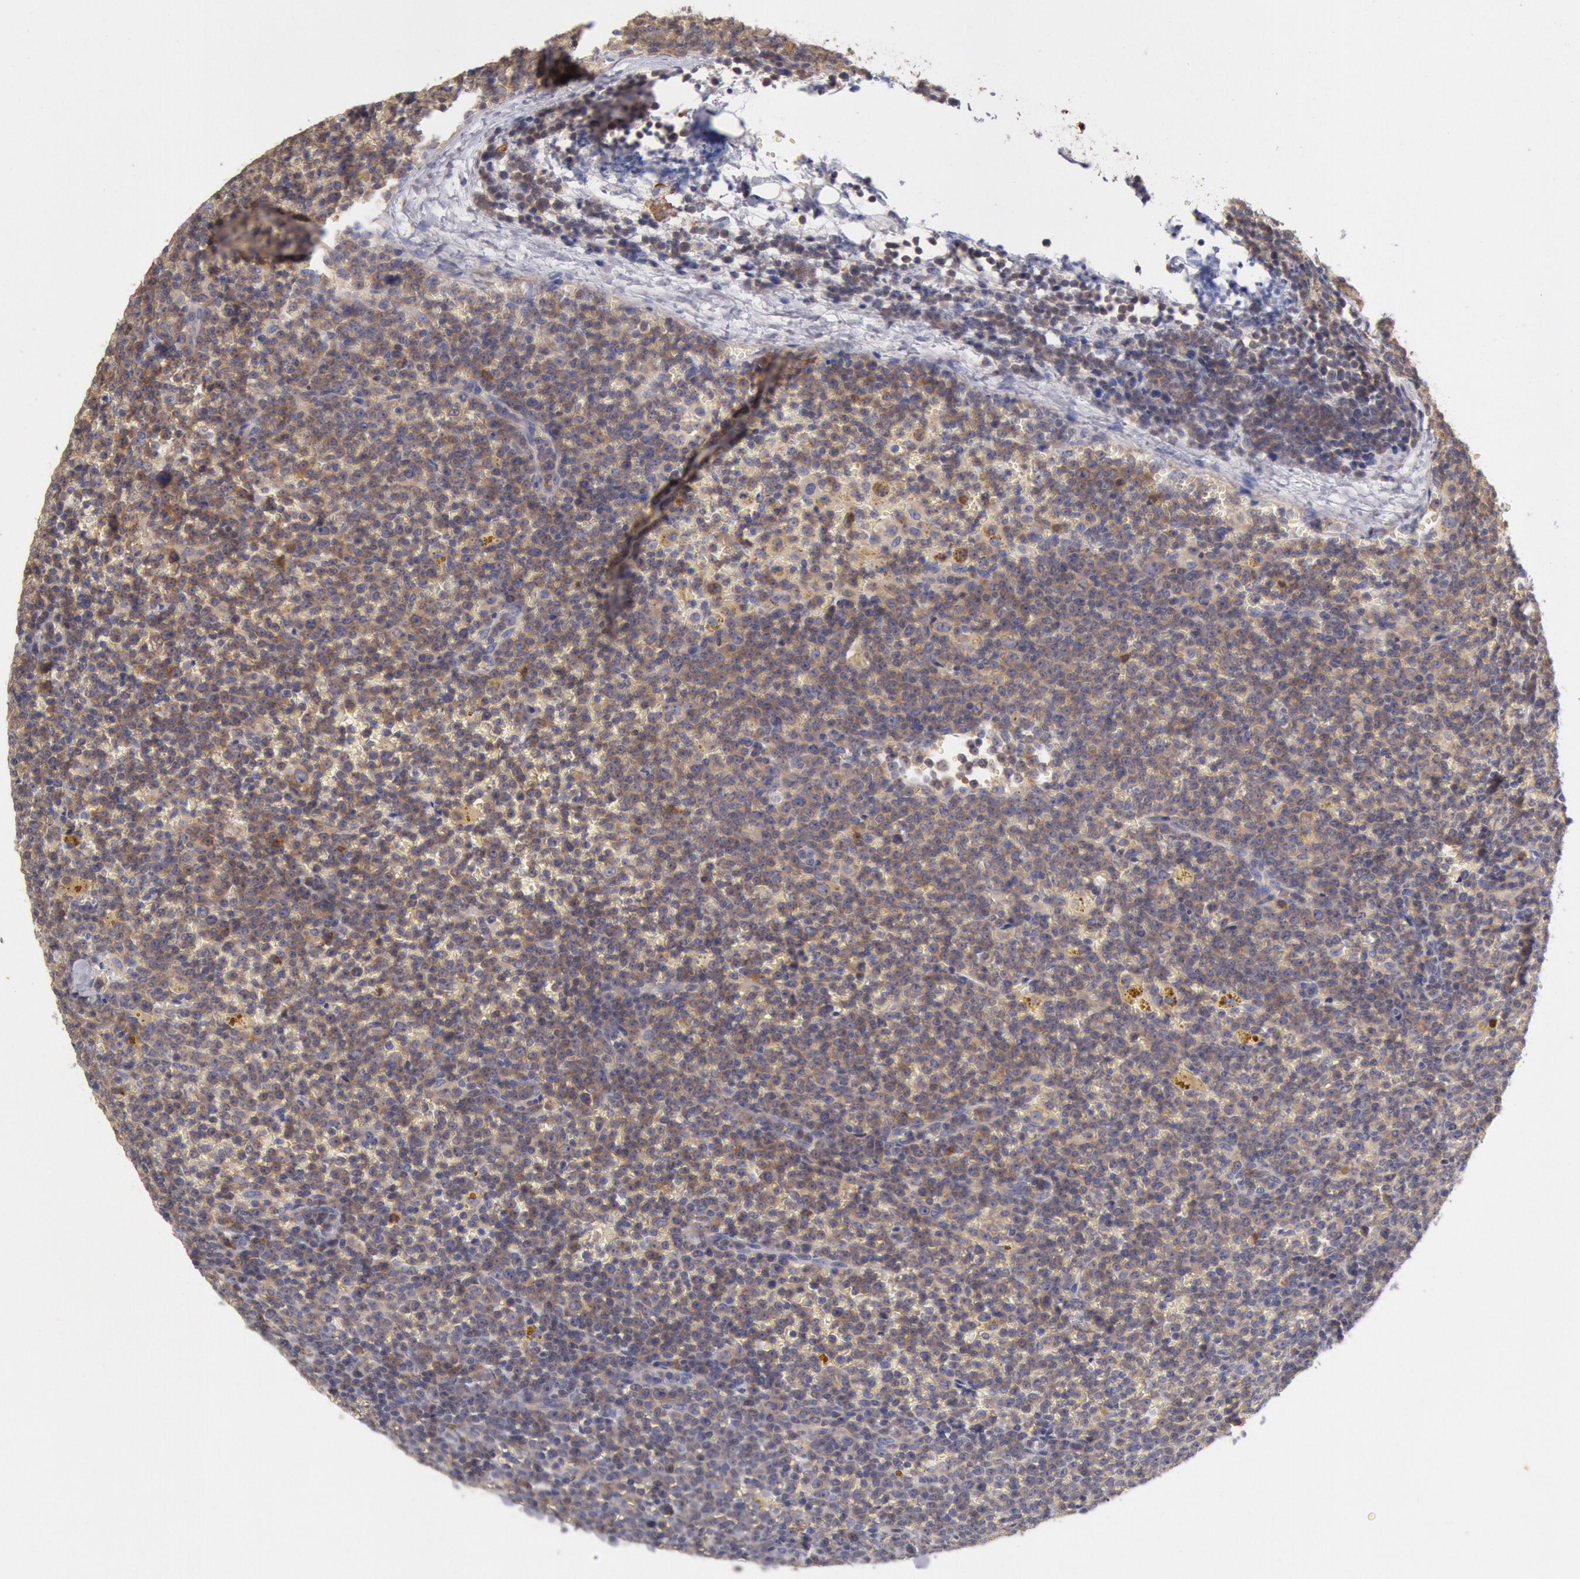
{"staining": {"intensity": "weak", "quantity": "25%-75%", "location": "cytoplasmic/membranous"}, "tissue": "lymphoma", "cell_type": "Tumor cells", "image_type": "cancer", "snomed": [{"axis": "morphology", "description": "Malignant lymphoma, non-Hodgkin's type, Low grade"}, {"axis": "topography", "description": "Lymph node"}], "caption": "High-magnification brightfield microscopy of low-grade malignant lymphoma, non-Hodgkin's type stained with DAB (brown) and counterstained with hematoxylin (blue). tumor cells exhibit weak cytoplasmic/membranous positivity is present in approximately25%-75% of cells.", "gene": "TMED8", "patient": {"sex": "male", "age": 50}}